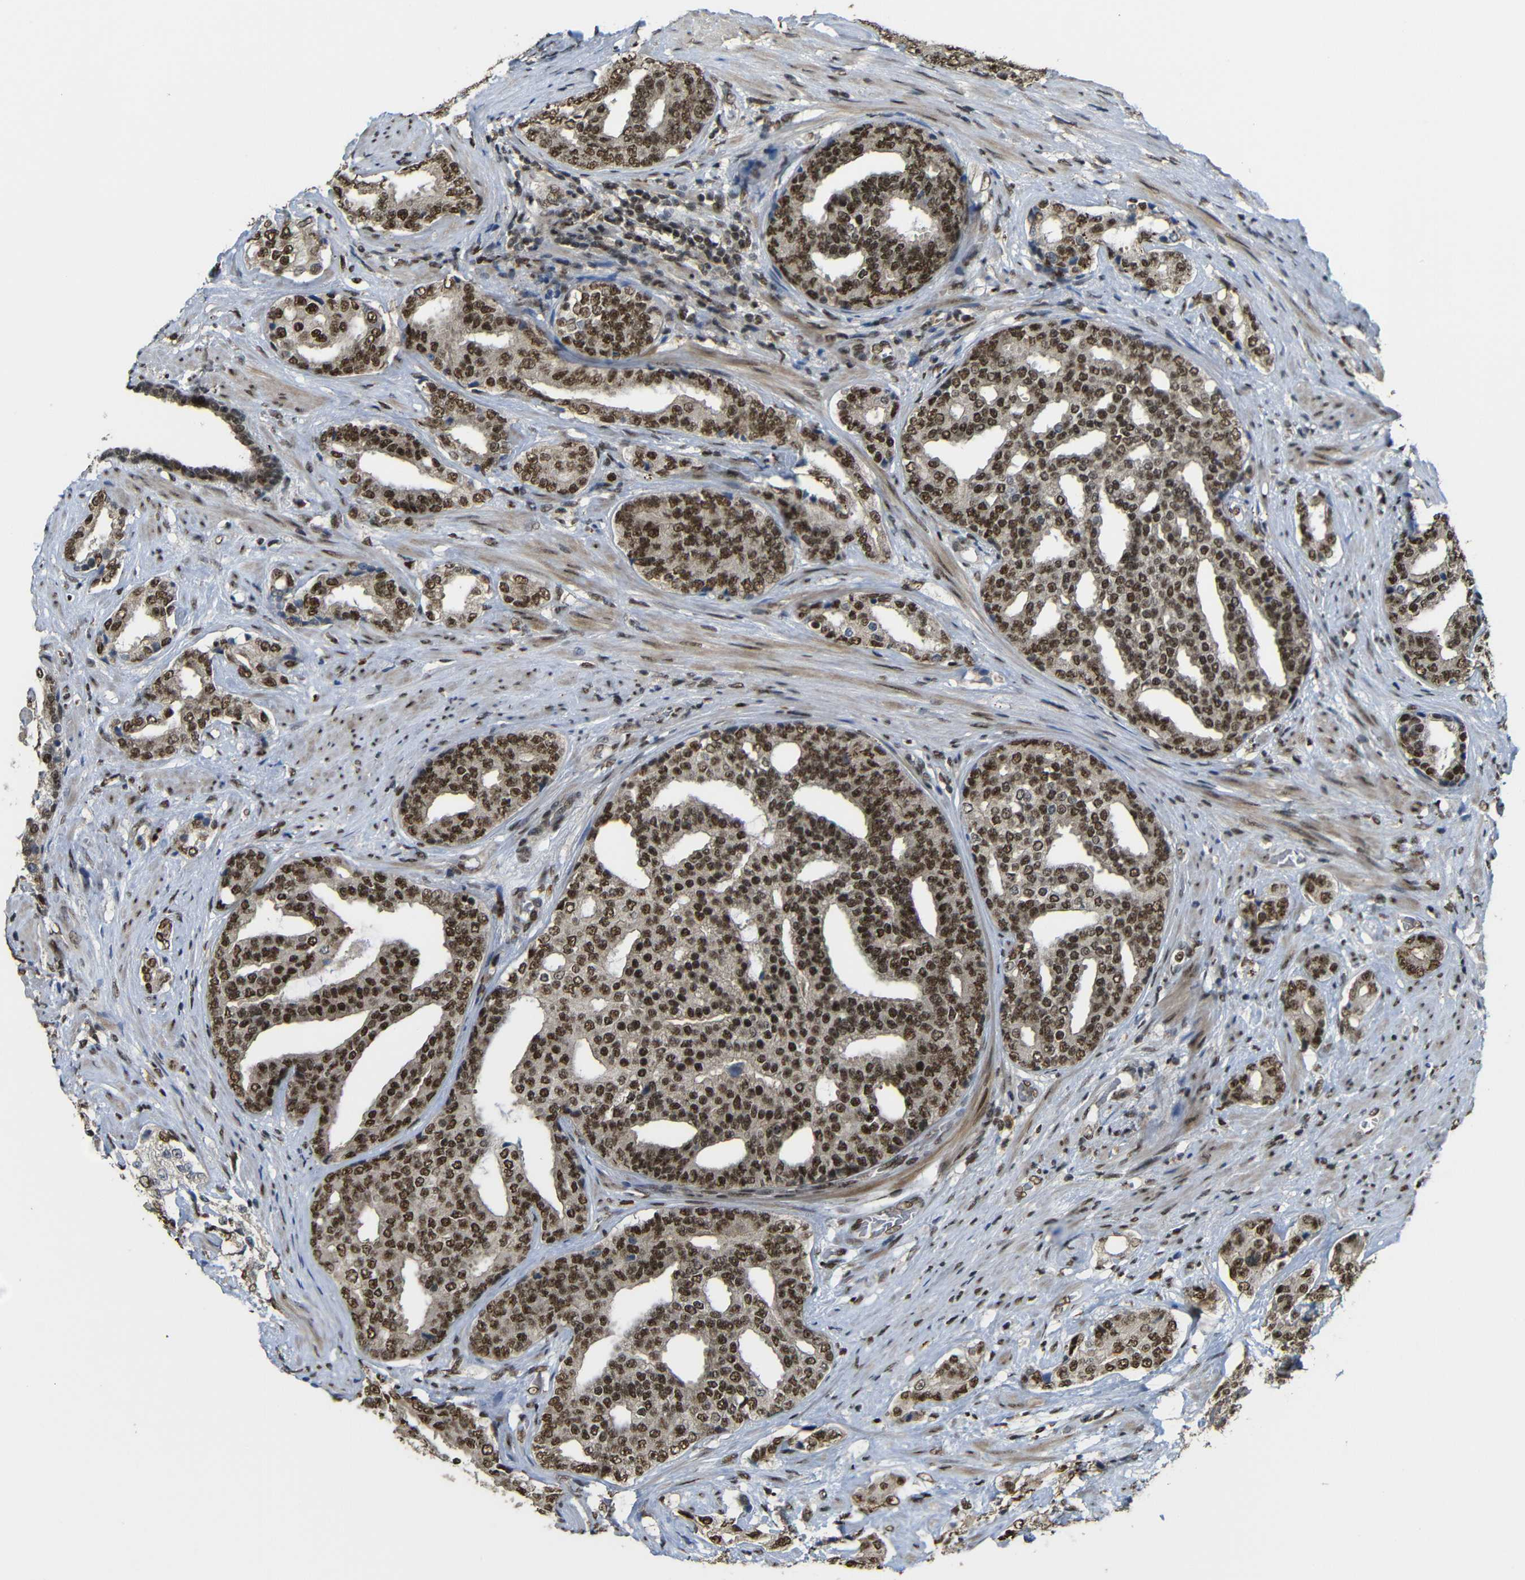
{"staining": {"intensity": "moderate", "quantity": ">75%", "location": "cytoplasmic/membranous,nuclear"}, "tissue": "prostate cancer", "cell_type": "Tumor cells", "image_type": "cancer", "snomed": [{"axis": "morphology", "description": "Adenocarcinoma, High grade"}, {"axis": "topography", "description": "Prostate"}], "caption": "Tumor cells reveal medium levels of moderate cytoplasmic/membranous and nuclear expression in approximately >75% of cells in adenocarcinoma (high-grade) (prostate). The staining was performed using DAB, with brown indicating positive protein expression. Nuclei are stained blue with hematoxylin.", "gene": "TCF7L2", "patient": {"sex": "male", "age": 71}}